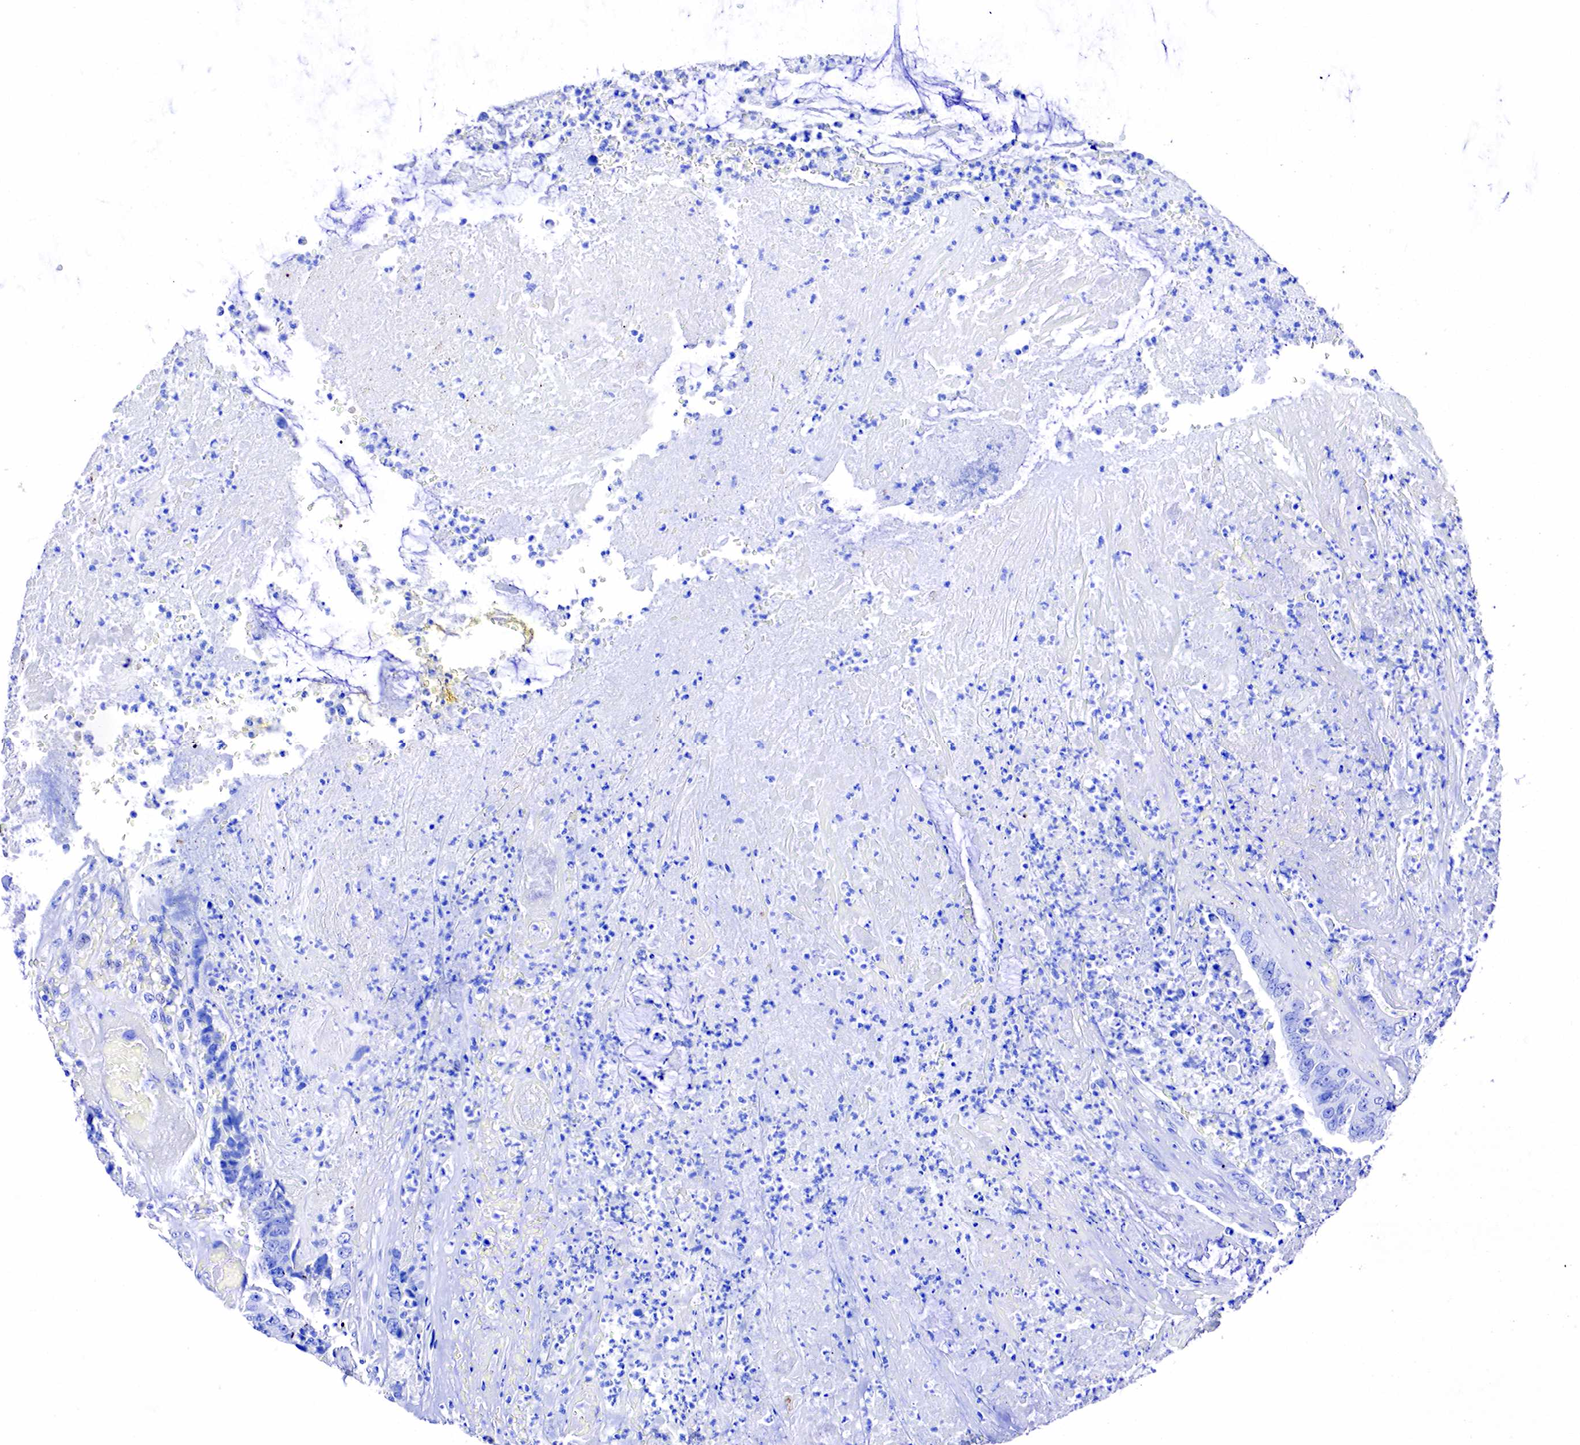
{"staining": {"intensity": "negative", "quantity": "none", "location": "none"}, "tissue": "colorectal cancer", "cell_type": "Tumor cells", "image_type": "cancer", "snomed": [{"axis": "morphology", "description": "Adenocarcinoma, NOS"}, {"axis": "topography", "description": "Rectum"}], "caption": "DAB (3,3'-diaminobenzidine) immunohistochemical staining of human colorectal adenocarcinoma shows no significant positivity in tumor cells.", "gene": "CD79A", "patient": {"sex": "female", "age": 65}}